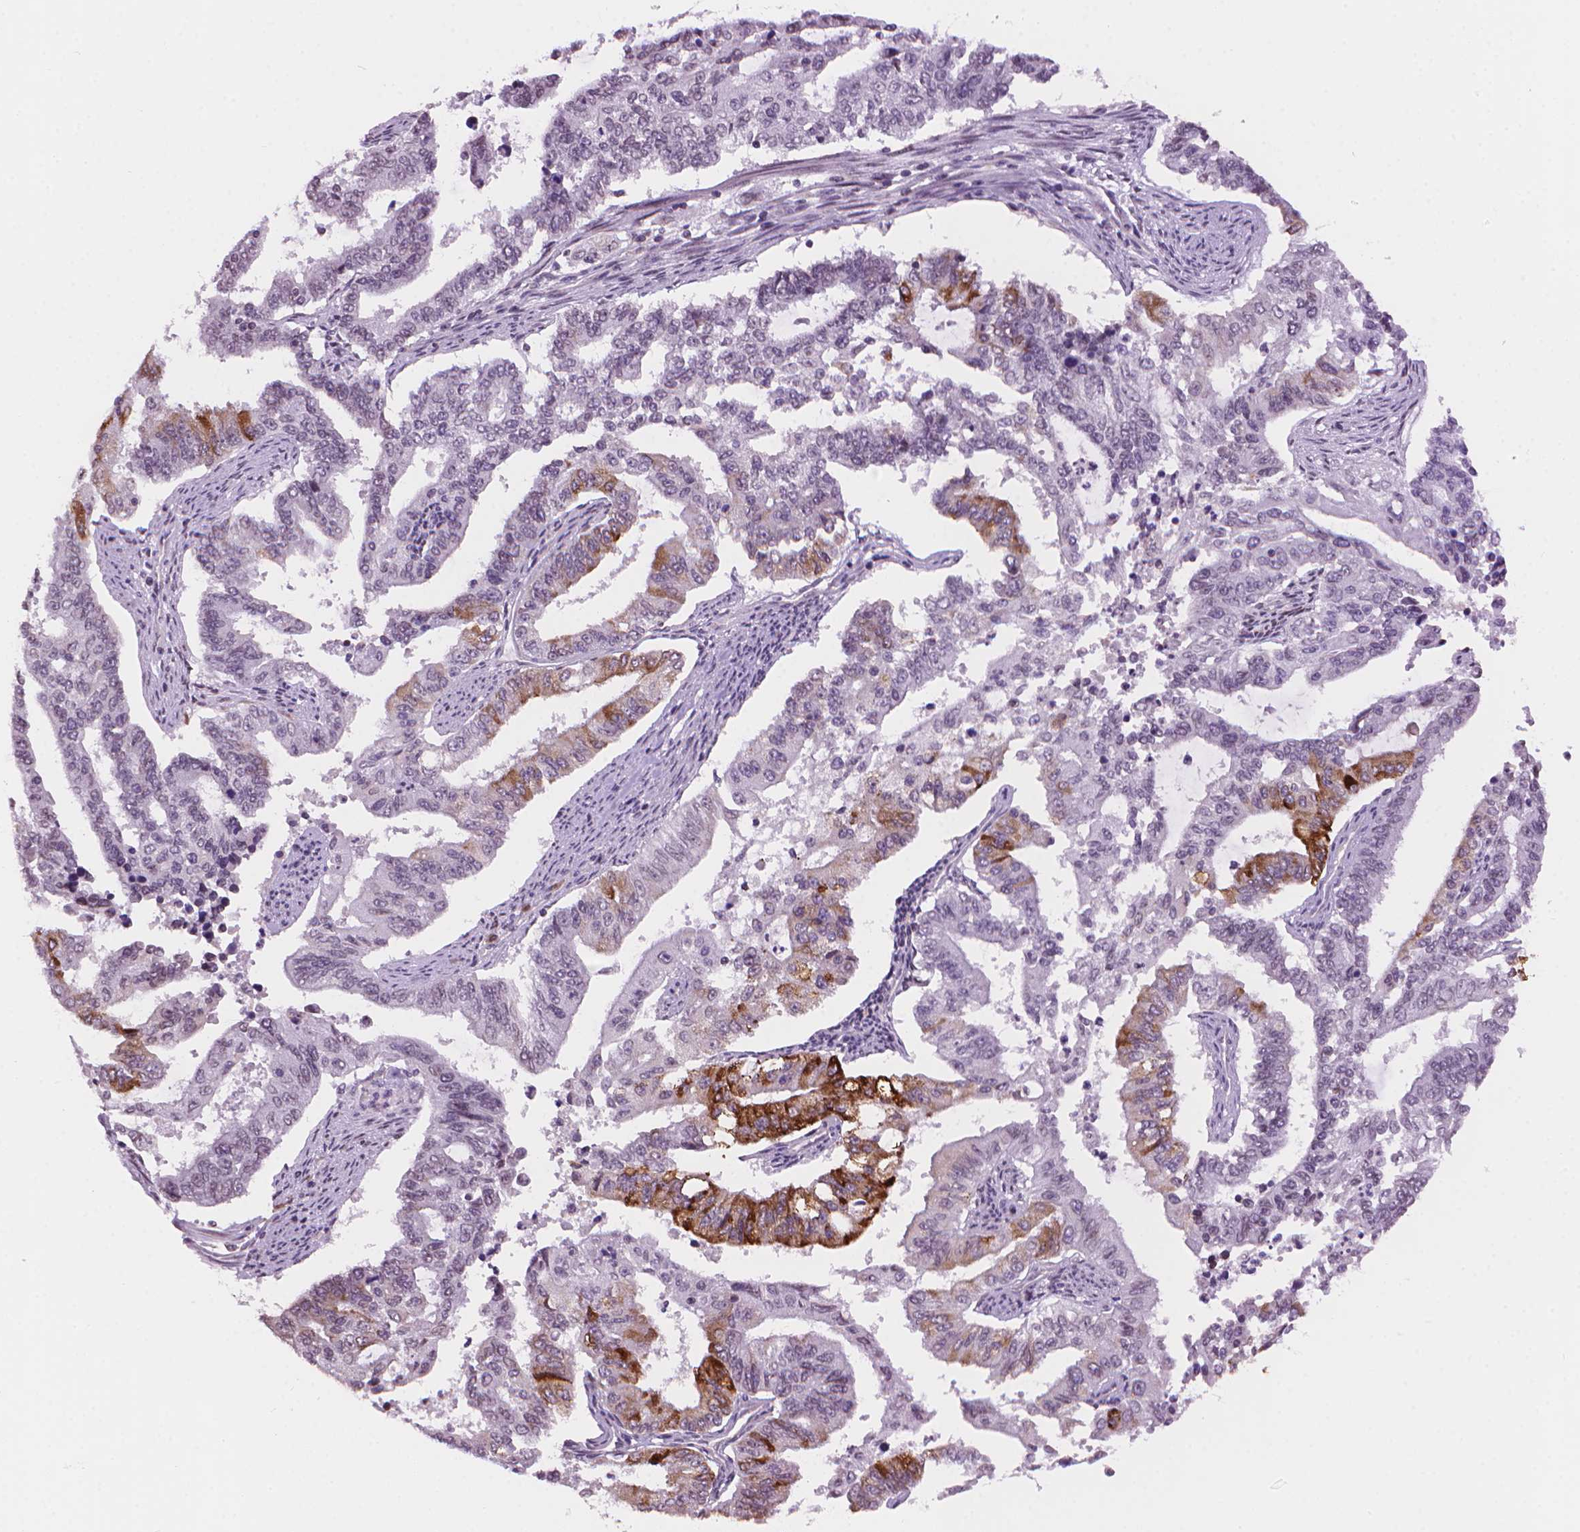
{"staining": {"intensity": "strong", "quantity": "<25%", "location": "cytoplasmic/membranous"}, "tissue": "endometrial cancer", "cell_type": "Tumor cells", "image_type": "cancer", "snomed": [{"axis": "morphology", "description": "Adenocarcinoma, NOS"}, {"axis": "topography", "description": "Uterus"}], "caption": "Immunohistochemical staining of endometrial cancer displays medium levels of strong cytoplasmic/membranous protein positivity in about <25% of tumor cells.", "gene": "TMEM184A", "patient": {"sex": "female", "age": 59}}